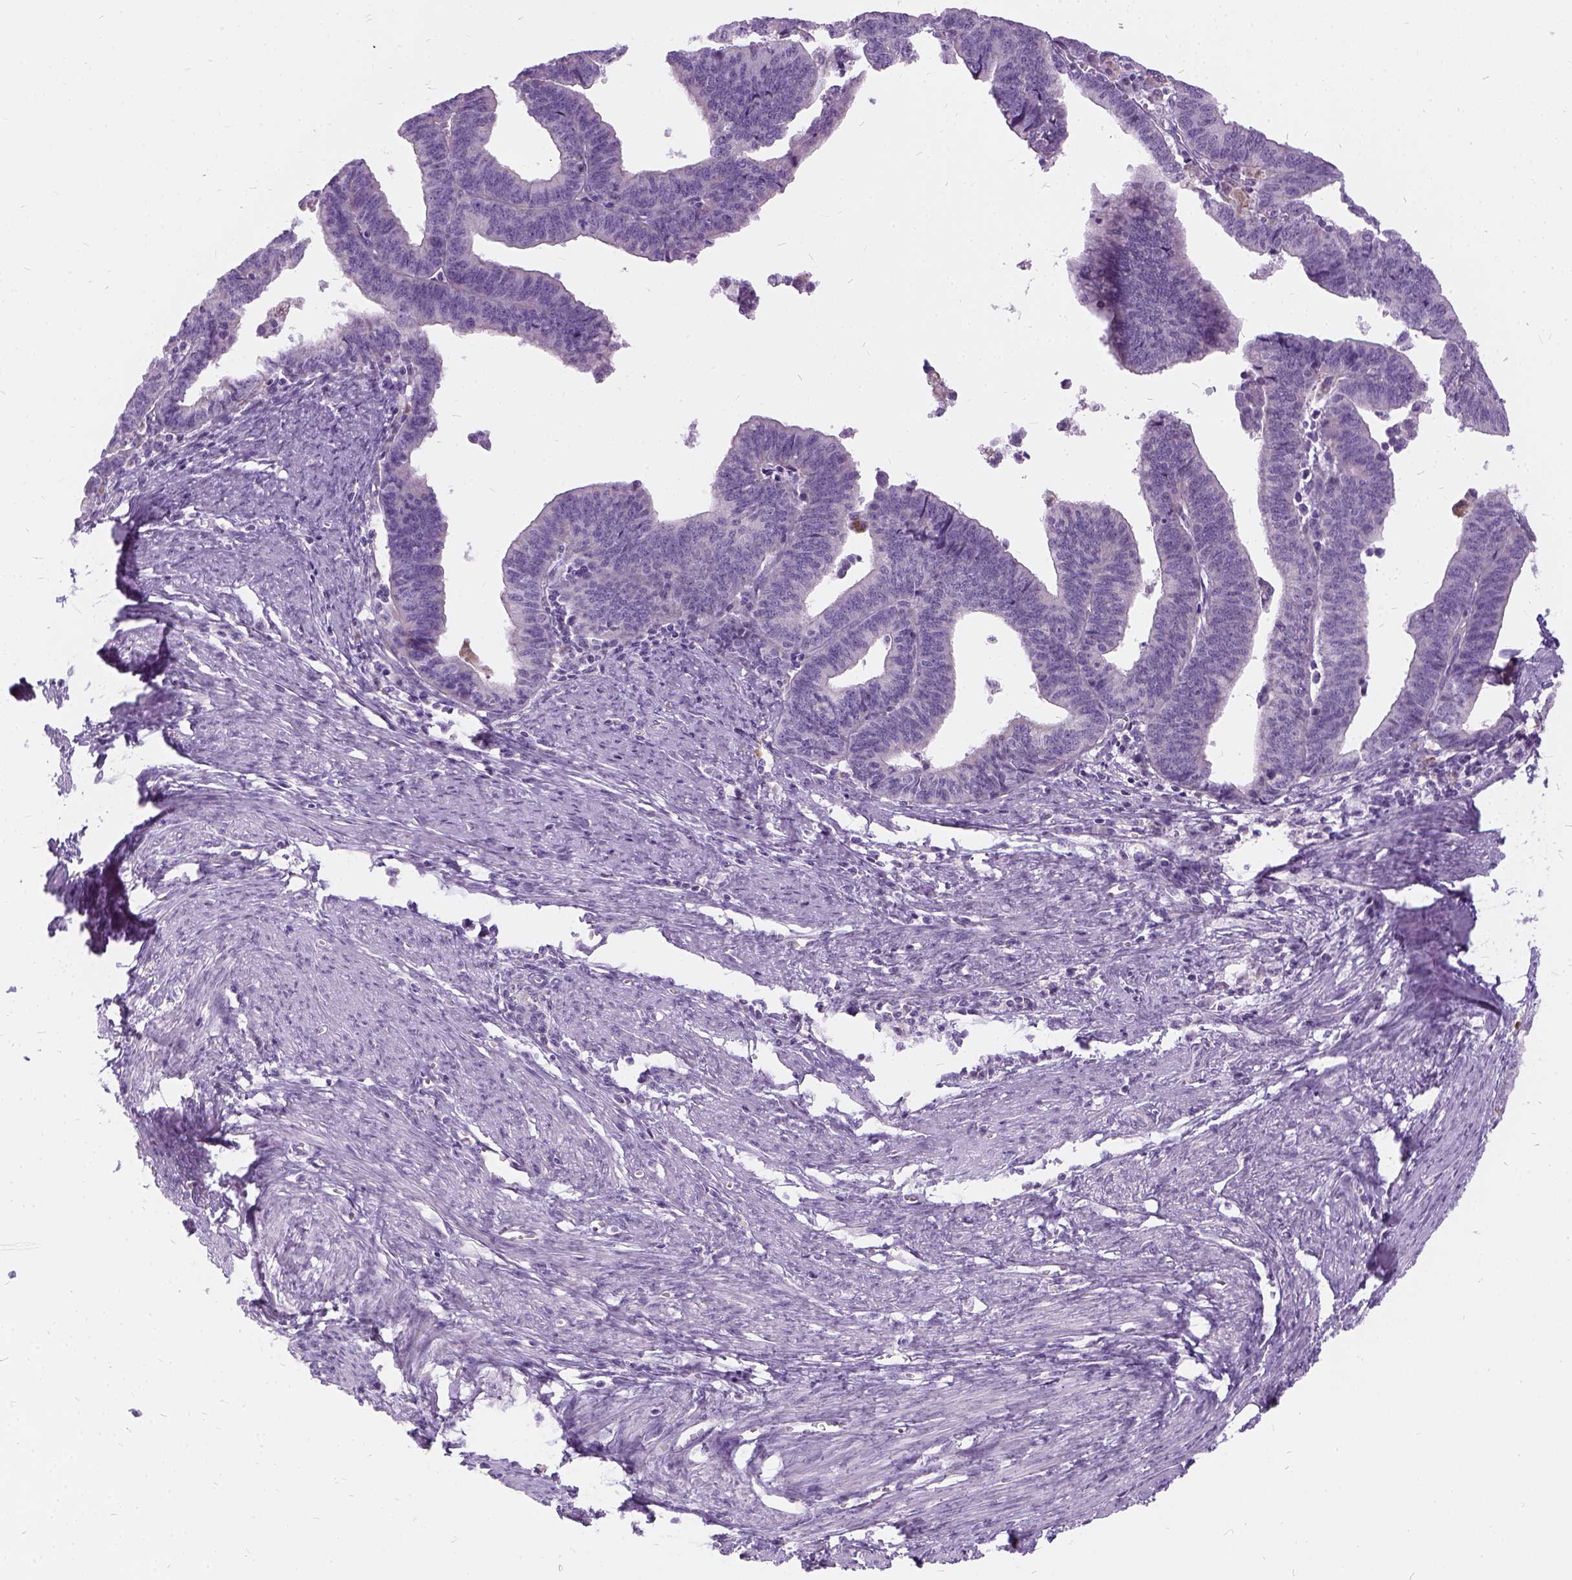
{"staining": {"intensity": "negative", "quantity": "none", "location": "none"}, "tissue": "endometrial cancer", "cell_type": "Tumor cells", "image_type": "cancer", "snomed": [{"axis": "morphology", "description": "Adenocarcinoma, NOS"}, {"axis": "topography", "description": "Endometrium"}], "caption": "Immunohistochemical staining of adenocarcinoma (endometrial) reveals no significant positivity in tumor cells.", "gene": "FDX1", "patient": {"sex": "female", "age": 65}}